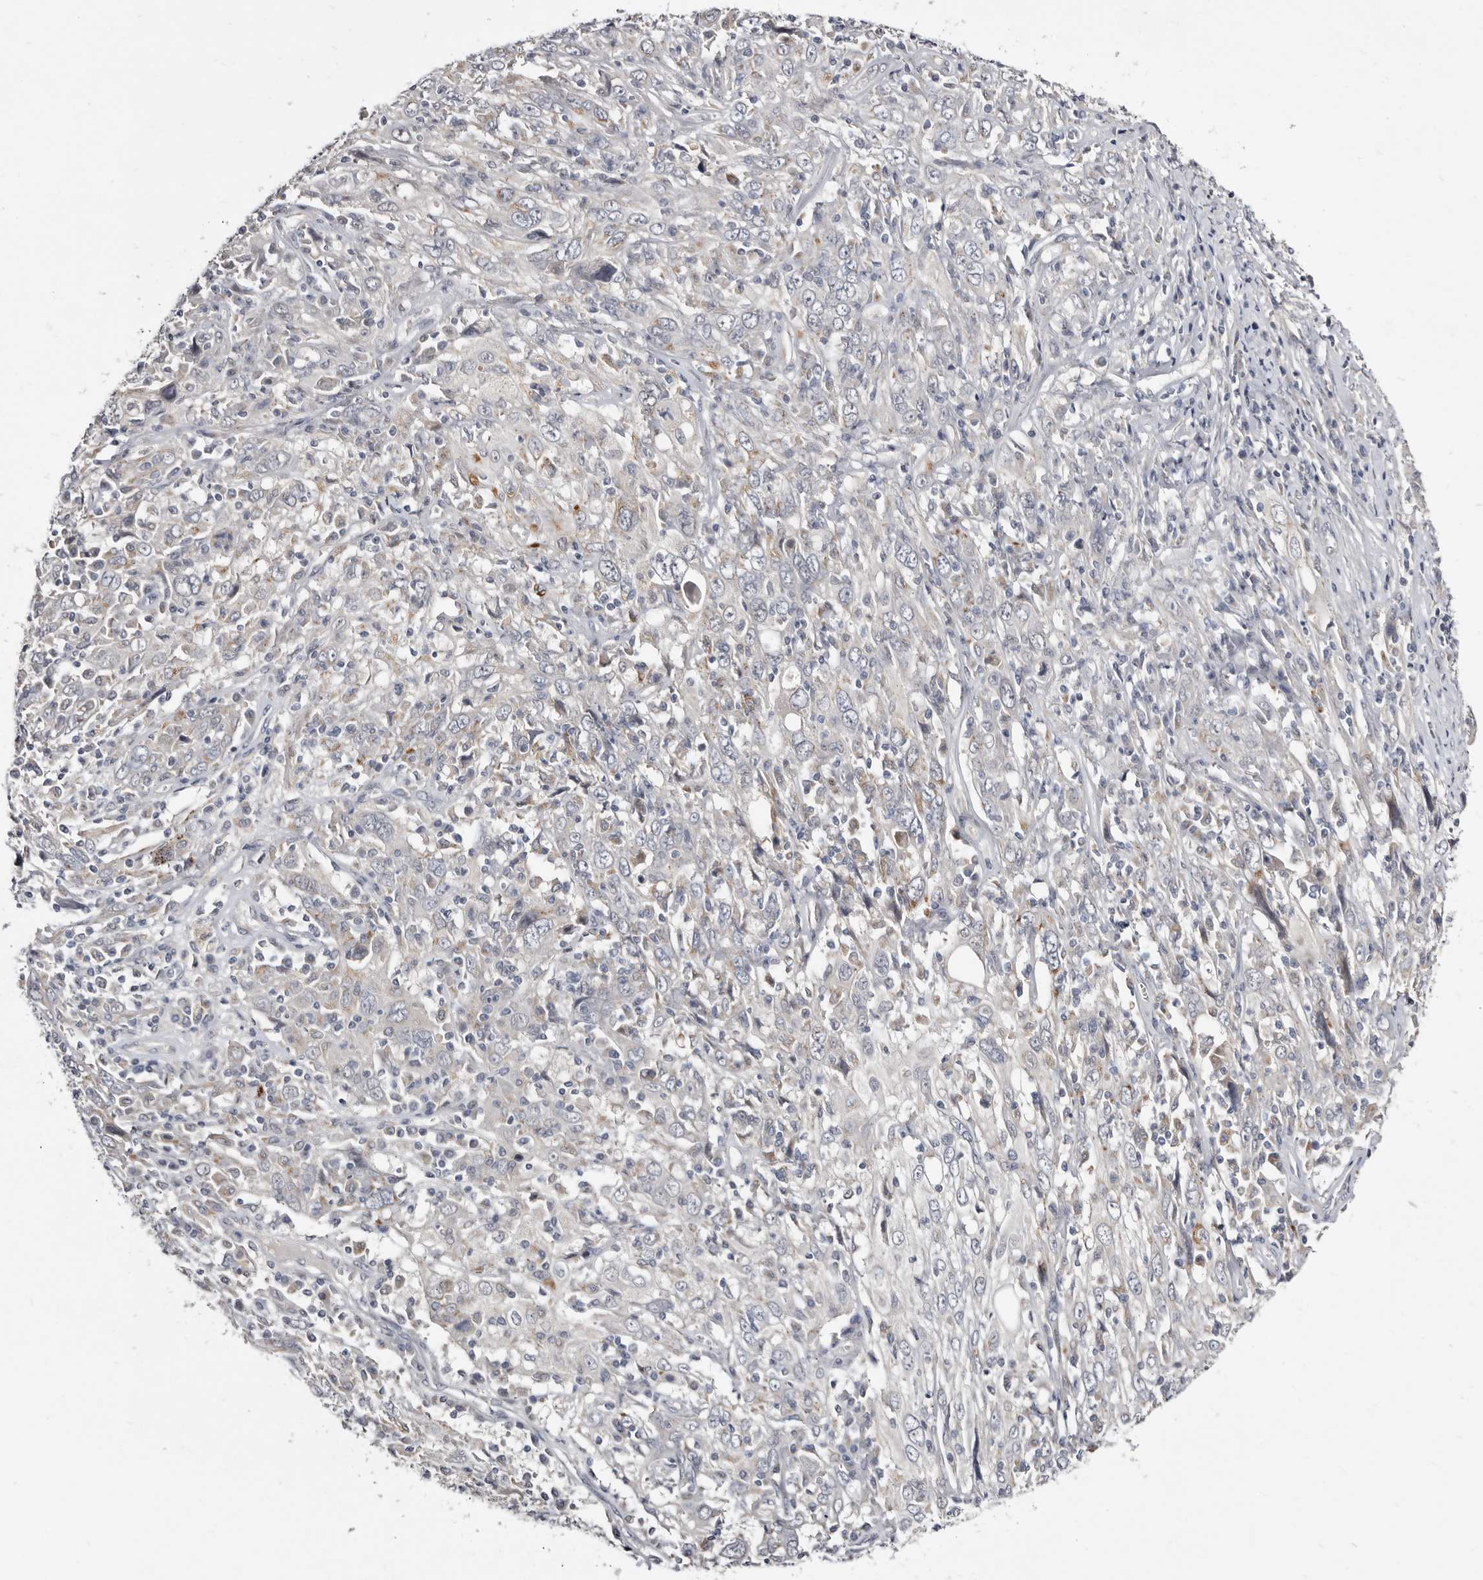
{"staining": {"intensity": "negative", "quantity": "none", "location": "none"}, "tissue": "cervical cancer", "cell_type": "Tumor cells", "image_type": "cancer", "snomed": [{"axis": "morphology", "description": "Squamous cell carcinoma, NOS"}, {"axis": "topography", "description": "Cervix"}], "caption": "Histopathology image shows no protein positivity in tumor cells of squamous cell carcinoma (cervical) tissue.", "gene": "KLHL4", "patient": {"sex": "female", "age": 46}}